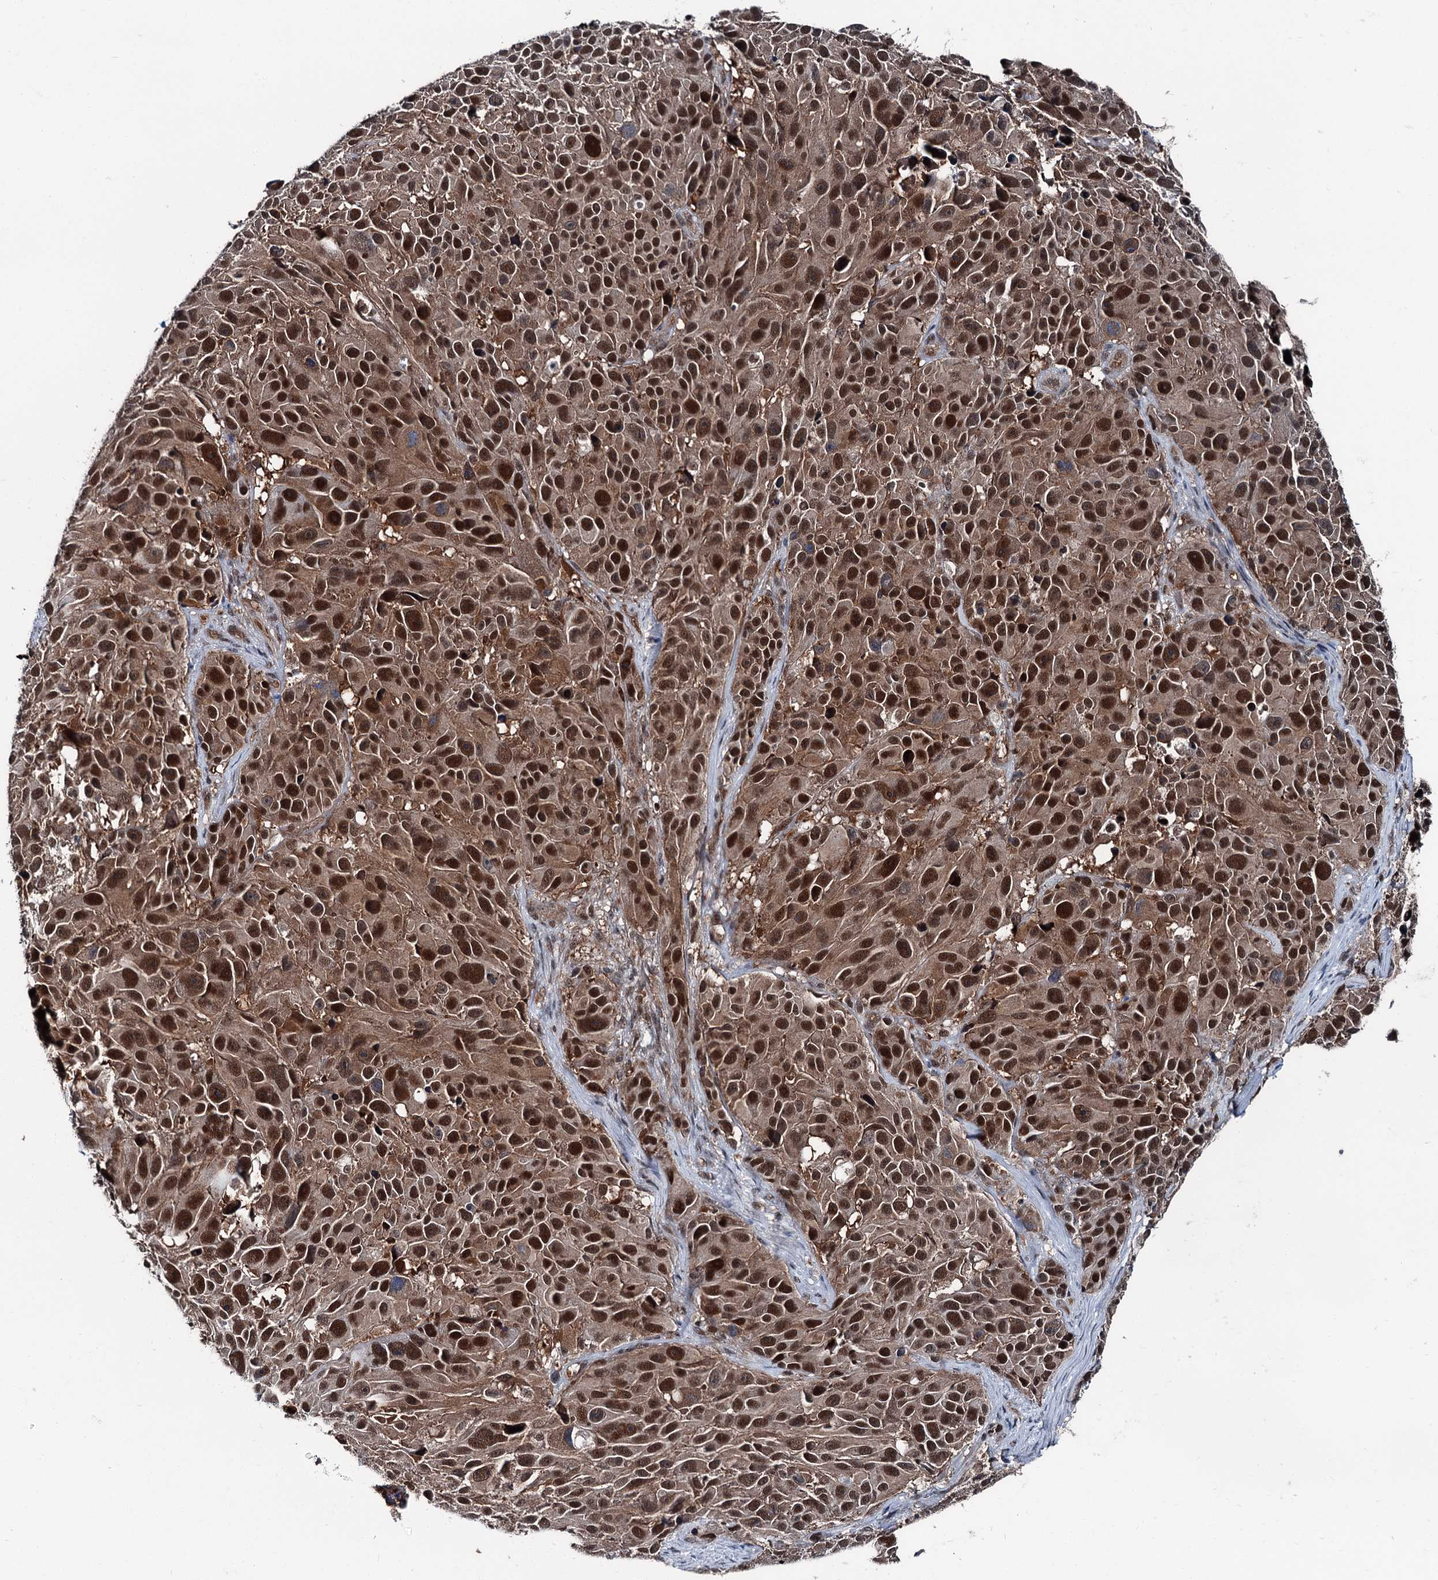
{"staining": {"intensity": "strong", "quantity": ">75%", "location": "nuclear"}, "tissue": "melanoma", "cell_type": "Tumor cells", "image_type": "cancer", "snomed": [{"axis": "morphology", "description": "Malignant melanoma, NOS"}, {"axis": "topography", "description": "Skin"}], "caption": "Melanoma stained for a protein reveals strong nuclear positivity in tumor cells.", "gene": "PSMD13", "patient": {"sex": "male", "age": 84}}